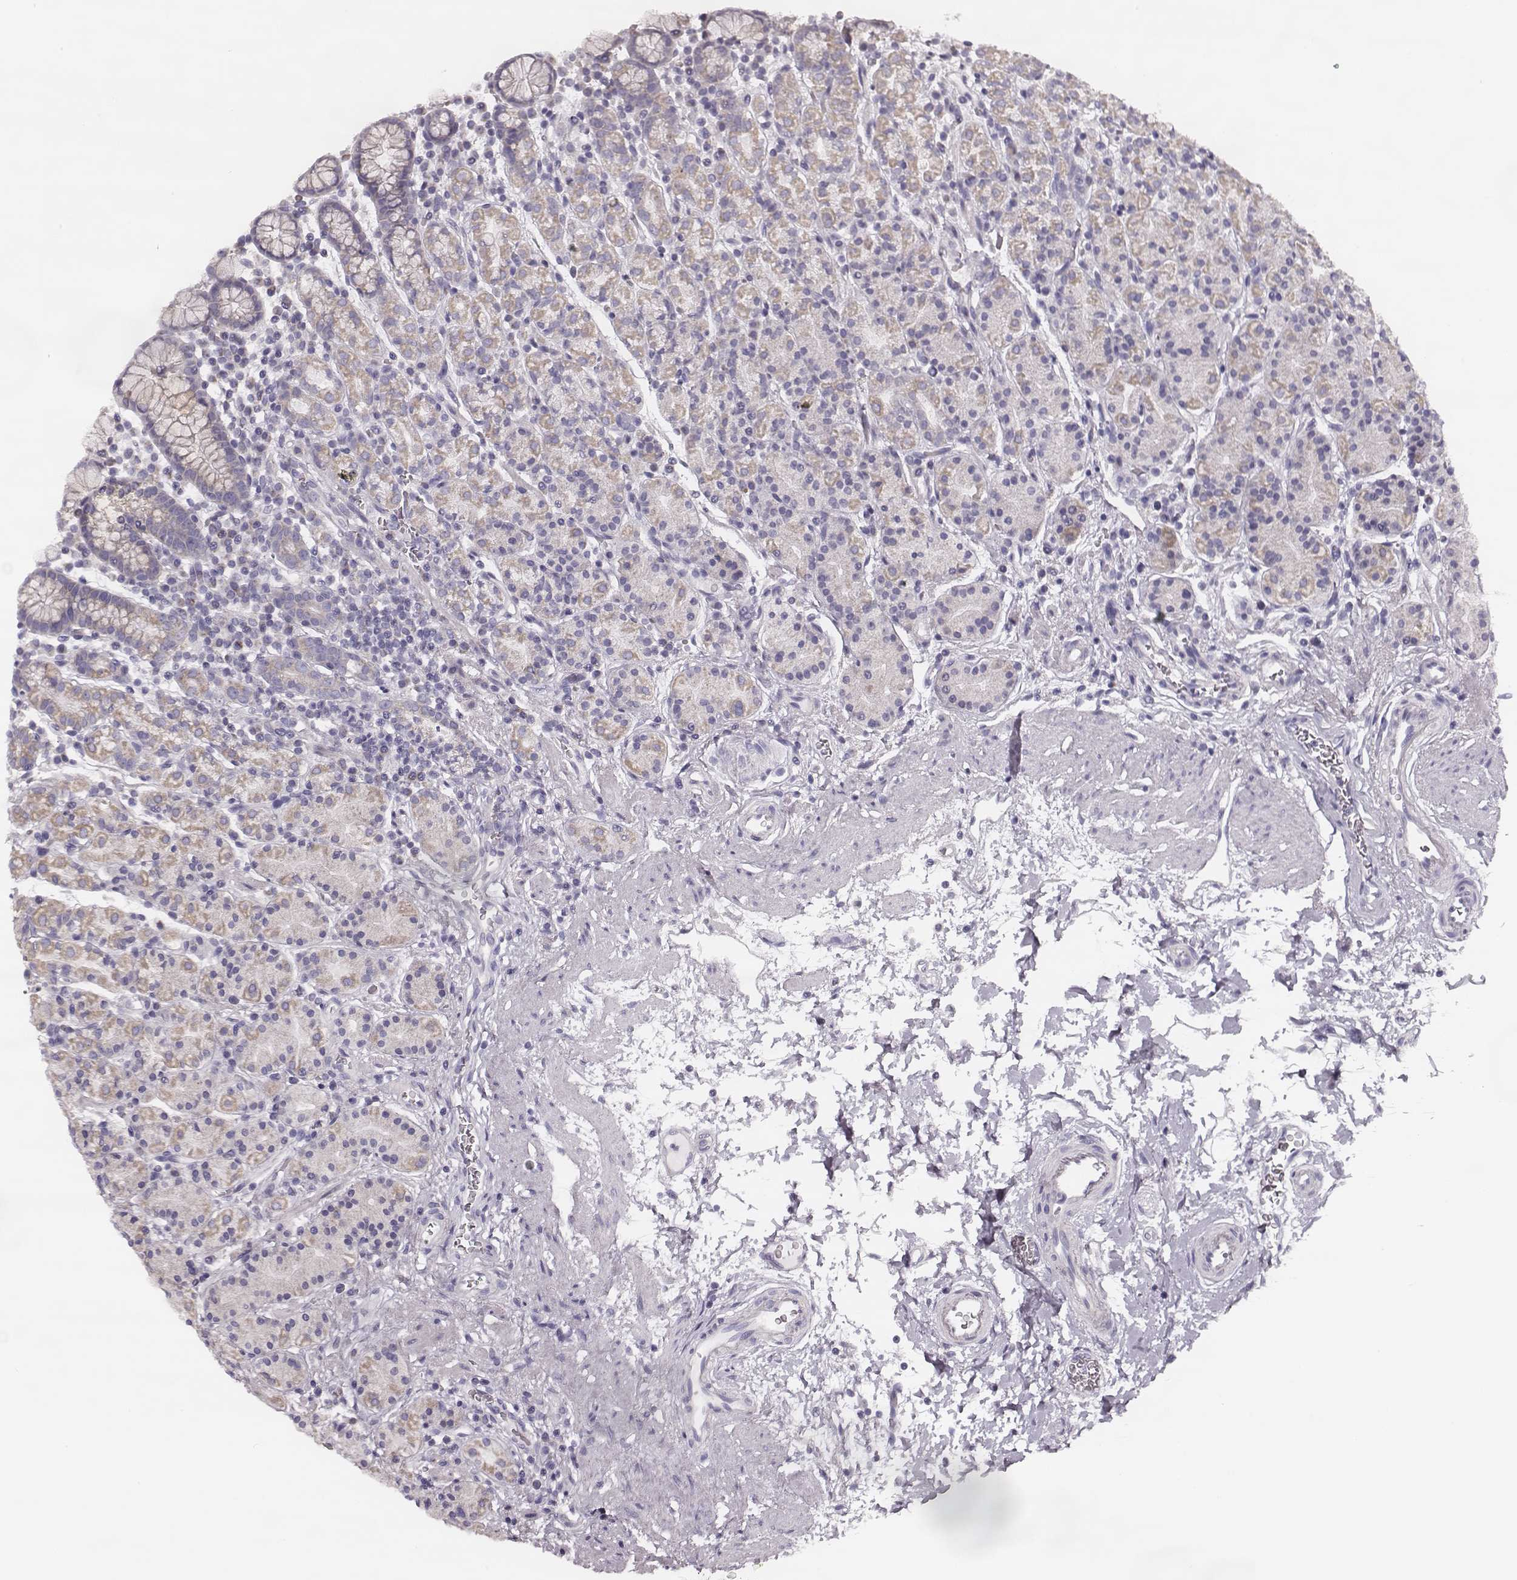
{"staining": {"intensity": "negative", "quantity": "none", "location": "none"}, "tissue": "stomach", "cell_type": "Glandular cells", "image_type": "normal", "snomed": [{"axis": "morphology", "description": "Normal tissue, NOS"}, {"axis": "topography", "description": "Stomach, upper"}, {"axis": "topography", "description": "Stomach"}], "caption": "DAB (3,3'-diaminobenzidine) immunohistochemical staining of normal human stomach shows no significant staining in glandular cells.", "gene": "UBL4B", "patient": {"sex": "male", "age": 62}}